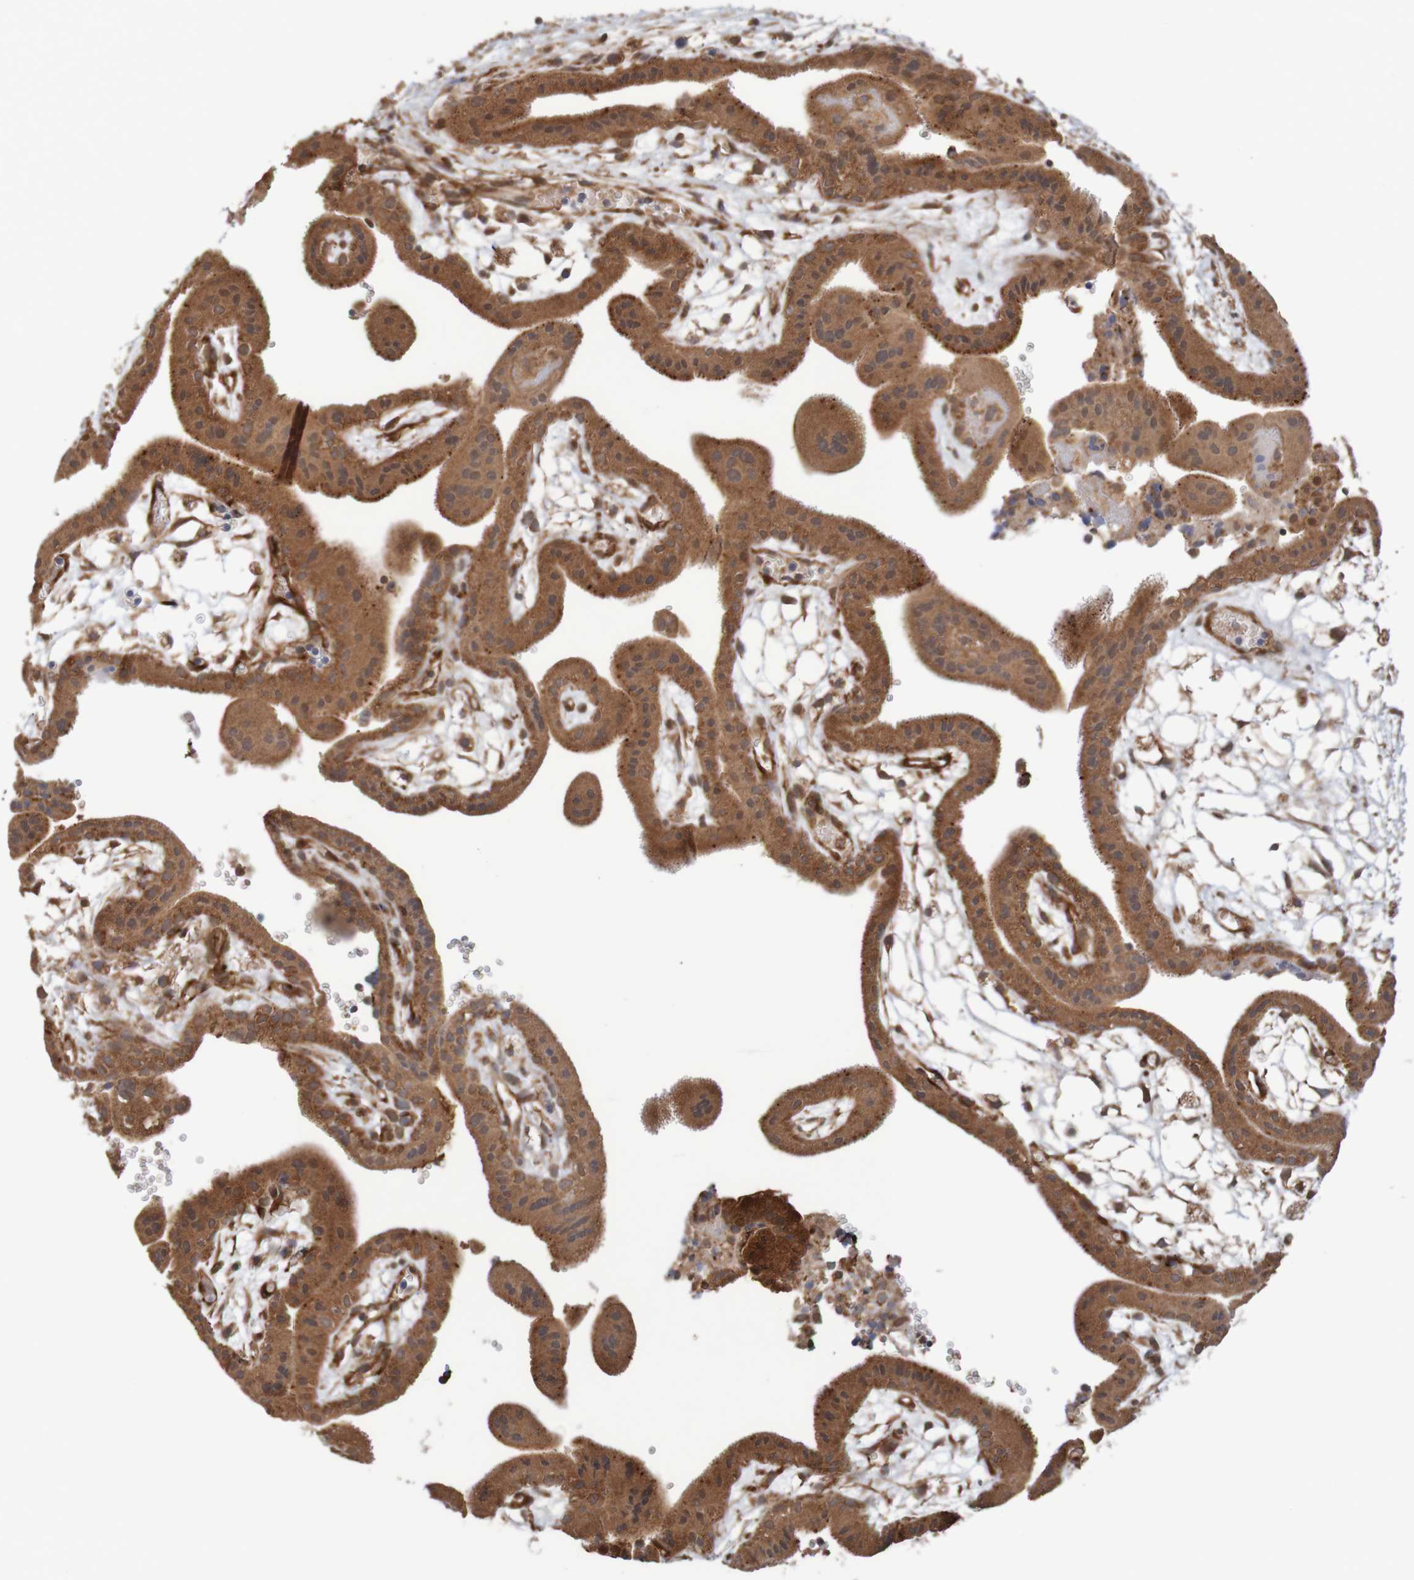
{"staining": {"intensity": "strong", "quantity": ">75%", "location": "cytoplasmic/membranous"}, "tissue": "placenta", "cell_type": "Decidual cells", "image_type": "normal", "snomed": [{"axis": "morphology", "description": "Normal tissue, NOS"}, {"axis": "topography", "description": "Placenta"}], "caption": "Protein staining by IHC demonstrates strong cytoplasmic/membranous positivity in about >75% of decidual cells in normal placenta.", "gene": "MRPL52", "patient": {"sex": "female", "age": 18}}